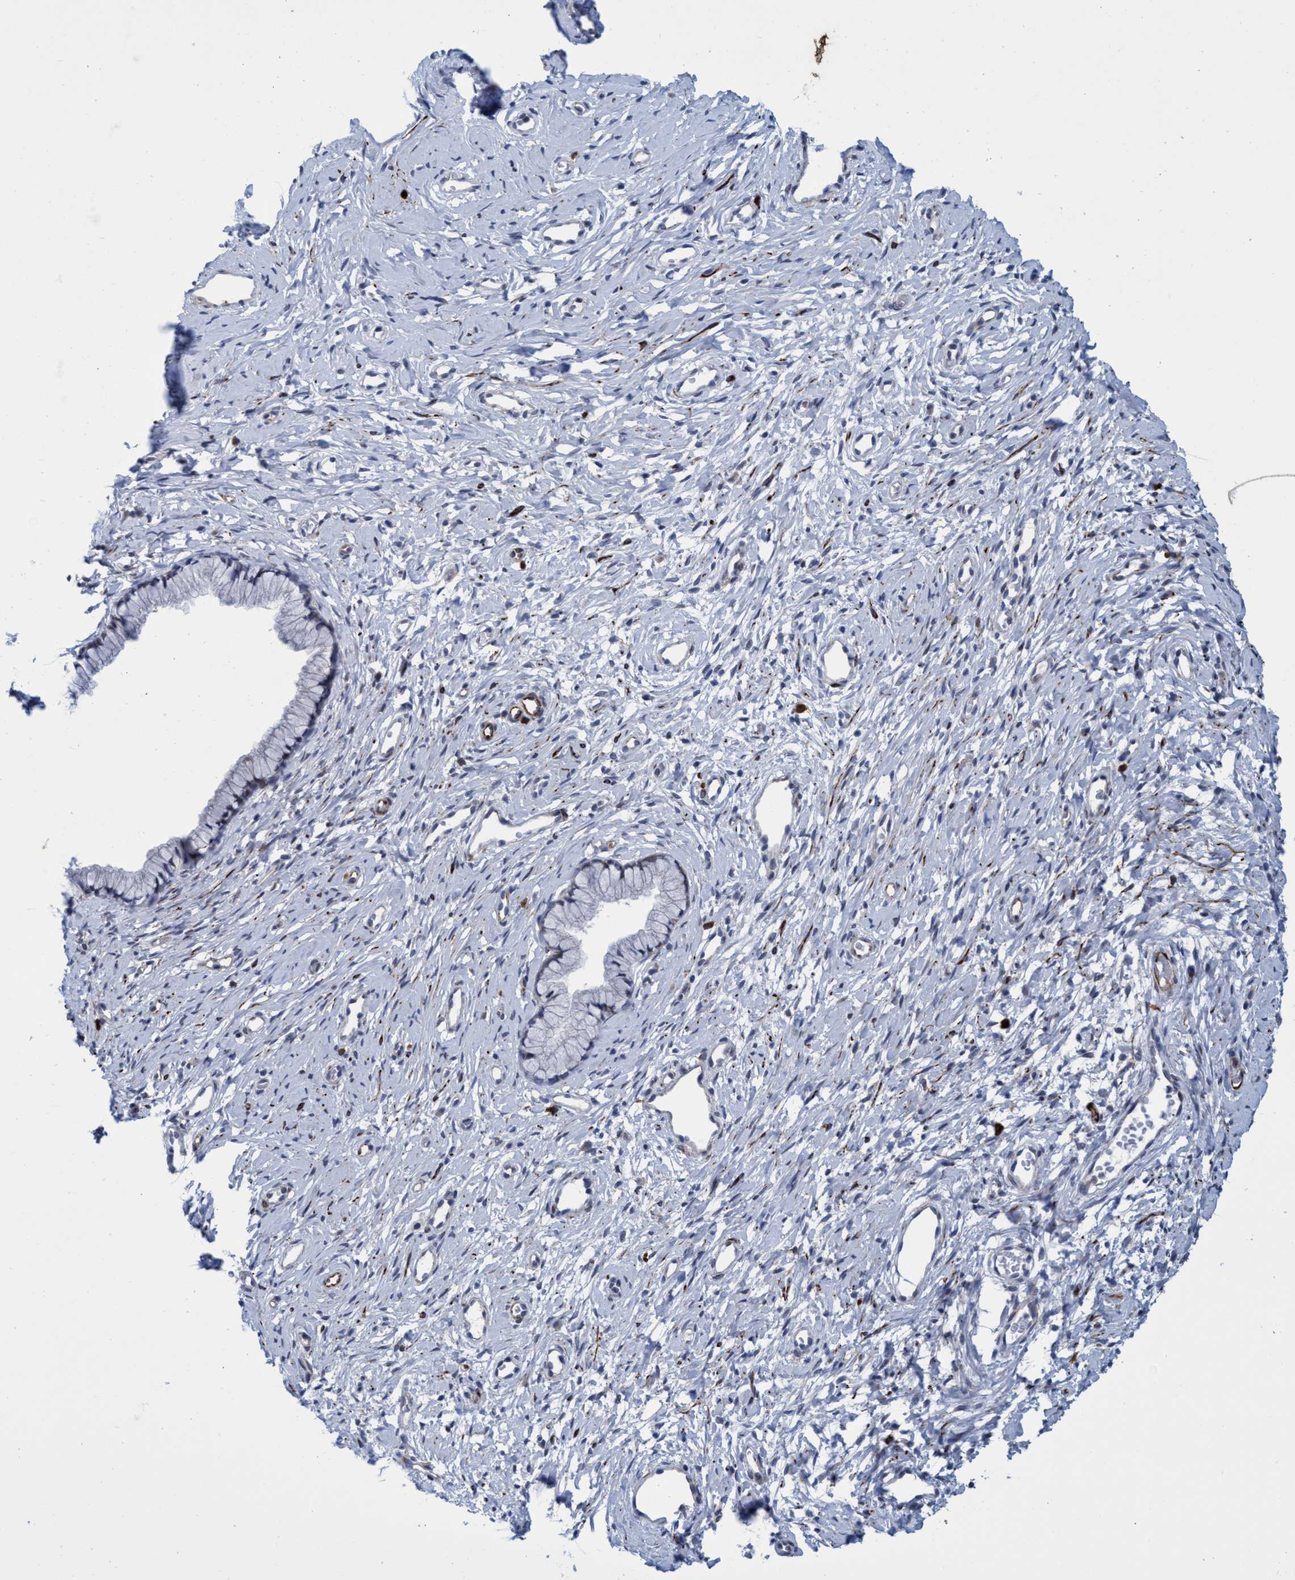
{"staining": {"intensity": "negative", "quantity": "none", "location": "none"}, "tissue": "cervix", "cell_type": "Glandular cells", "image_type": "normal", "snomed": [{"axis": "morphology", "description": "Normal tissue, NOS"}, {"axis": "topography", "description": "Cervix"}], "caption": "High power microscopy image of an immunohistochemistry (IHC) image of normal cervix, revealing no significant staining in glandular cells. (Immunohistochemistry (ihc), brightfield microscopy, high magnification).", "gene": "SLC43A2", "patient": {"sex": "female", "age": 77}}